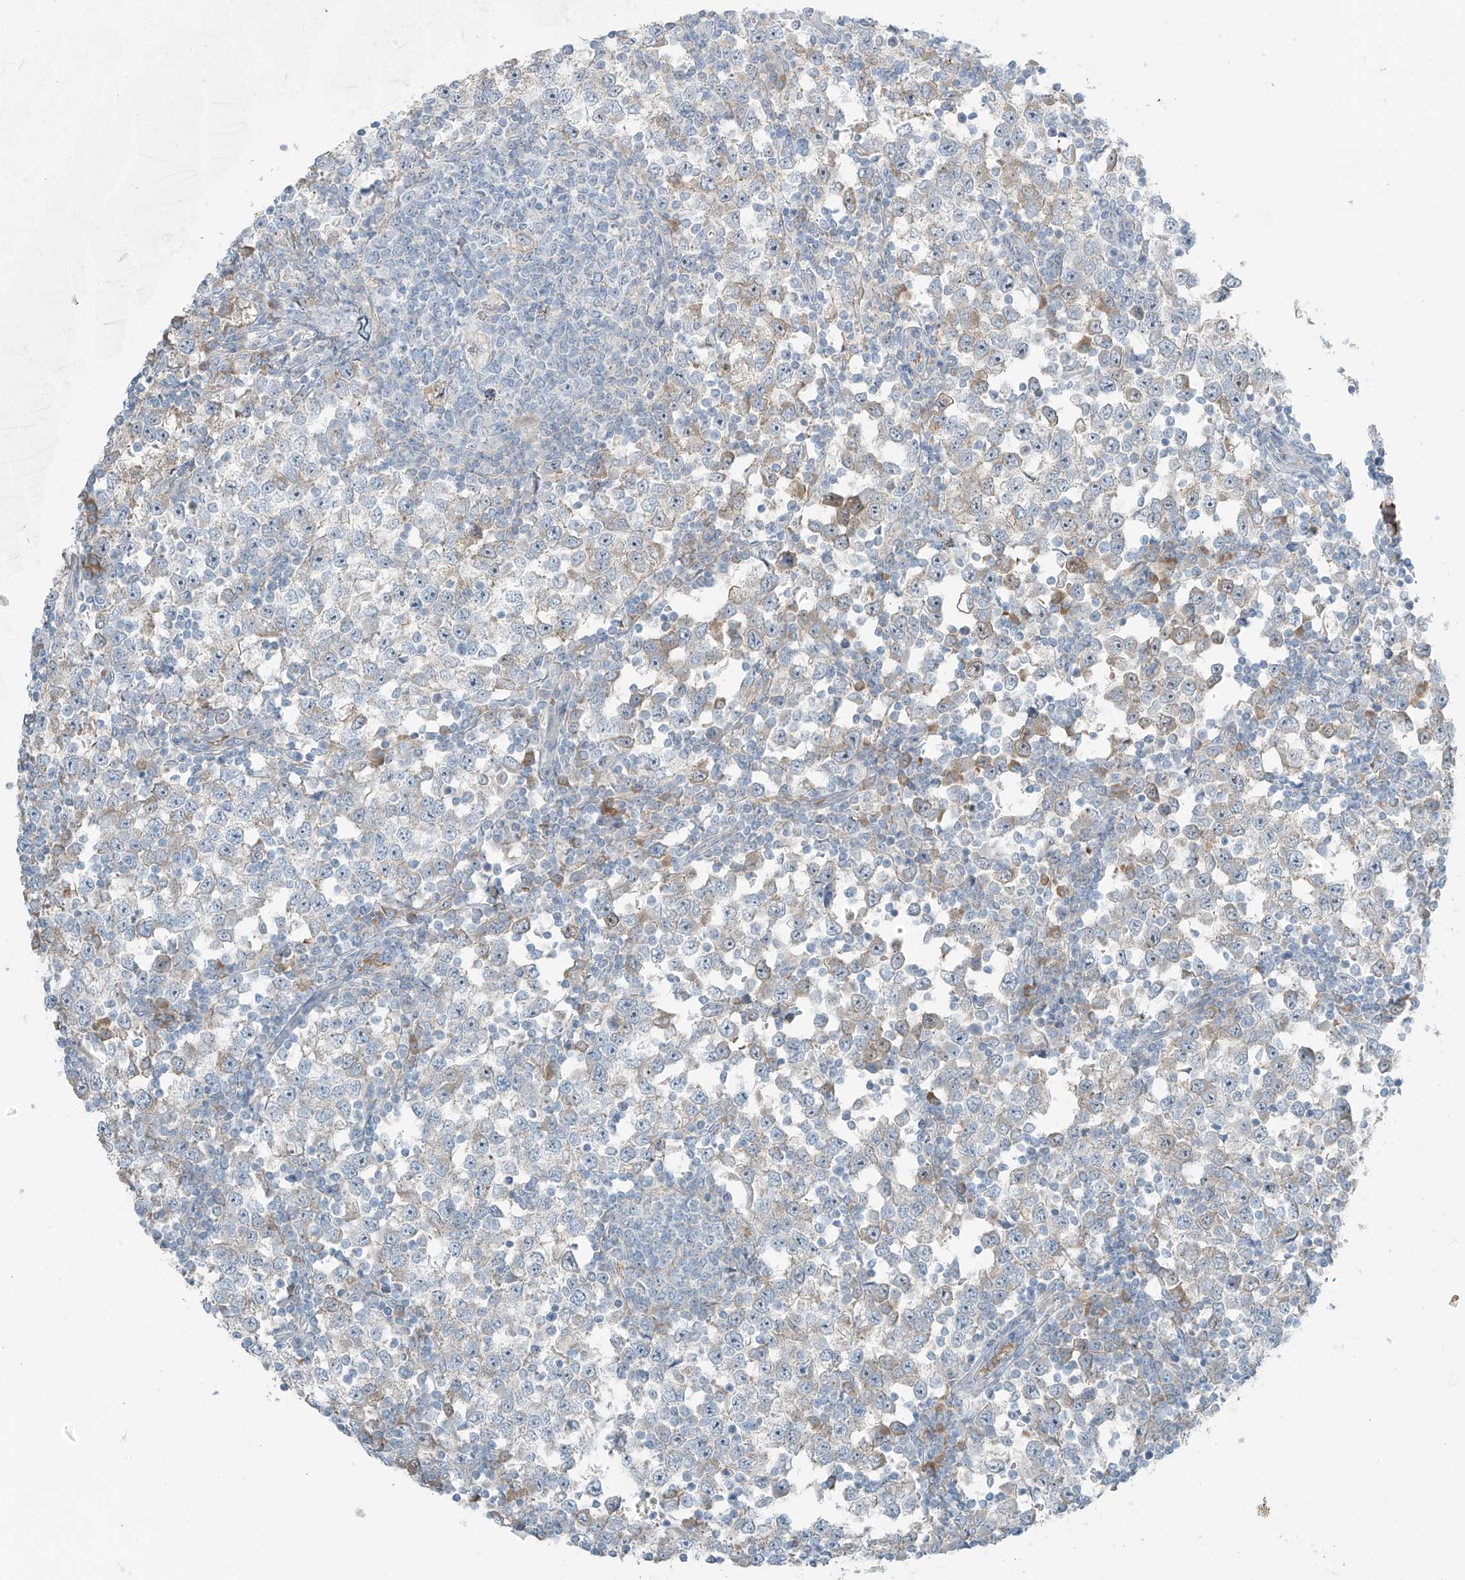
{"staining": {"intensity": "weak", "quantity": "<25%", "location": "cytoplasmic/membranous"}, "tissue": "testis cancer", "cell_type": "Tumor cells", "image_type": "cancer", "snomed": [{"axis": "morphology", "description": "Seminoma, NOS"}, {"axis": "topography", "description": "Testis"}], "caption": "Seminoma (testis) stained for a protein using immunohistochemistry reveals no expression tumor cells.", "gene": "FAM131C", "patient": {"sex": "male", "age": 65}}